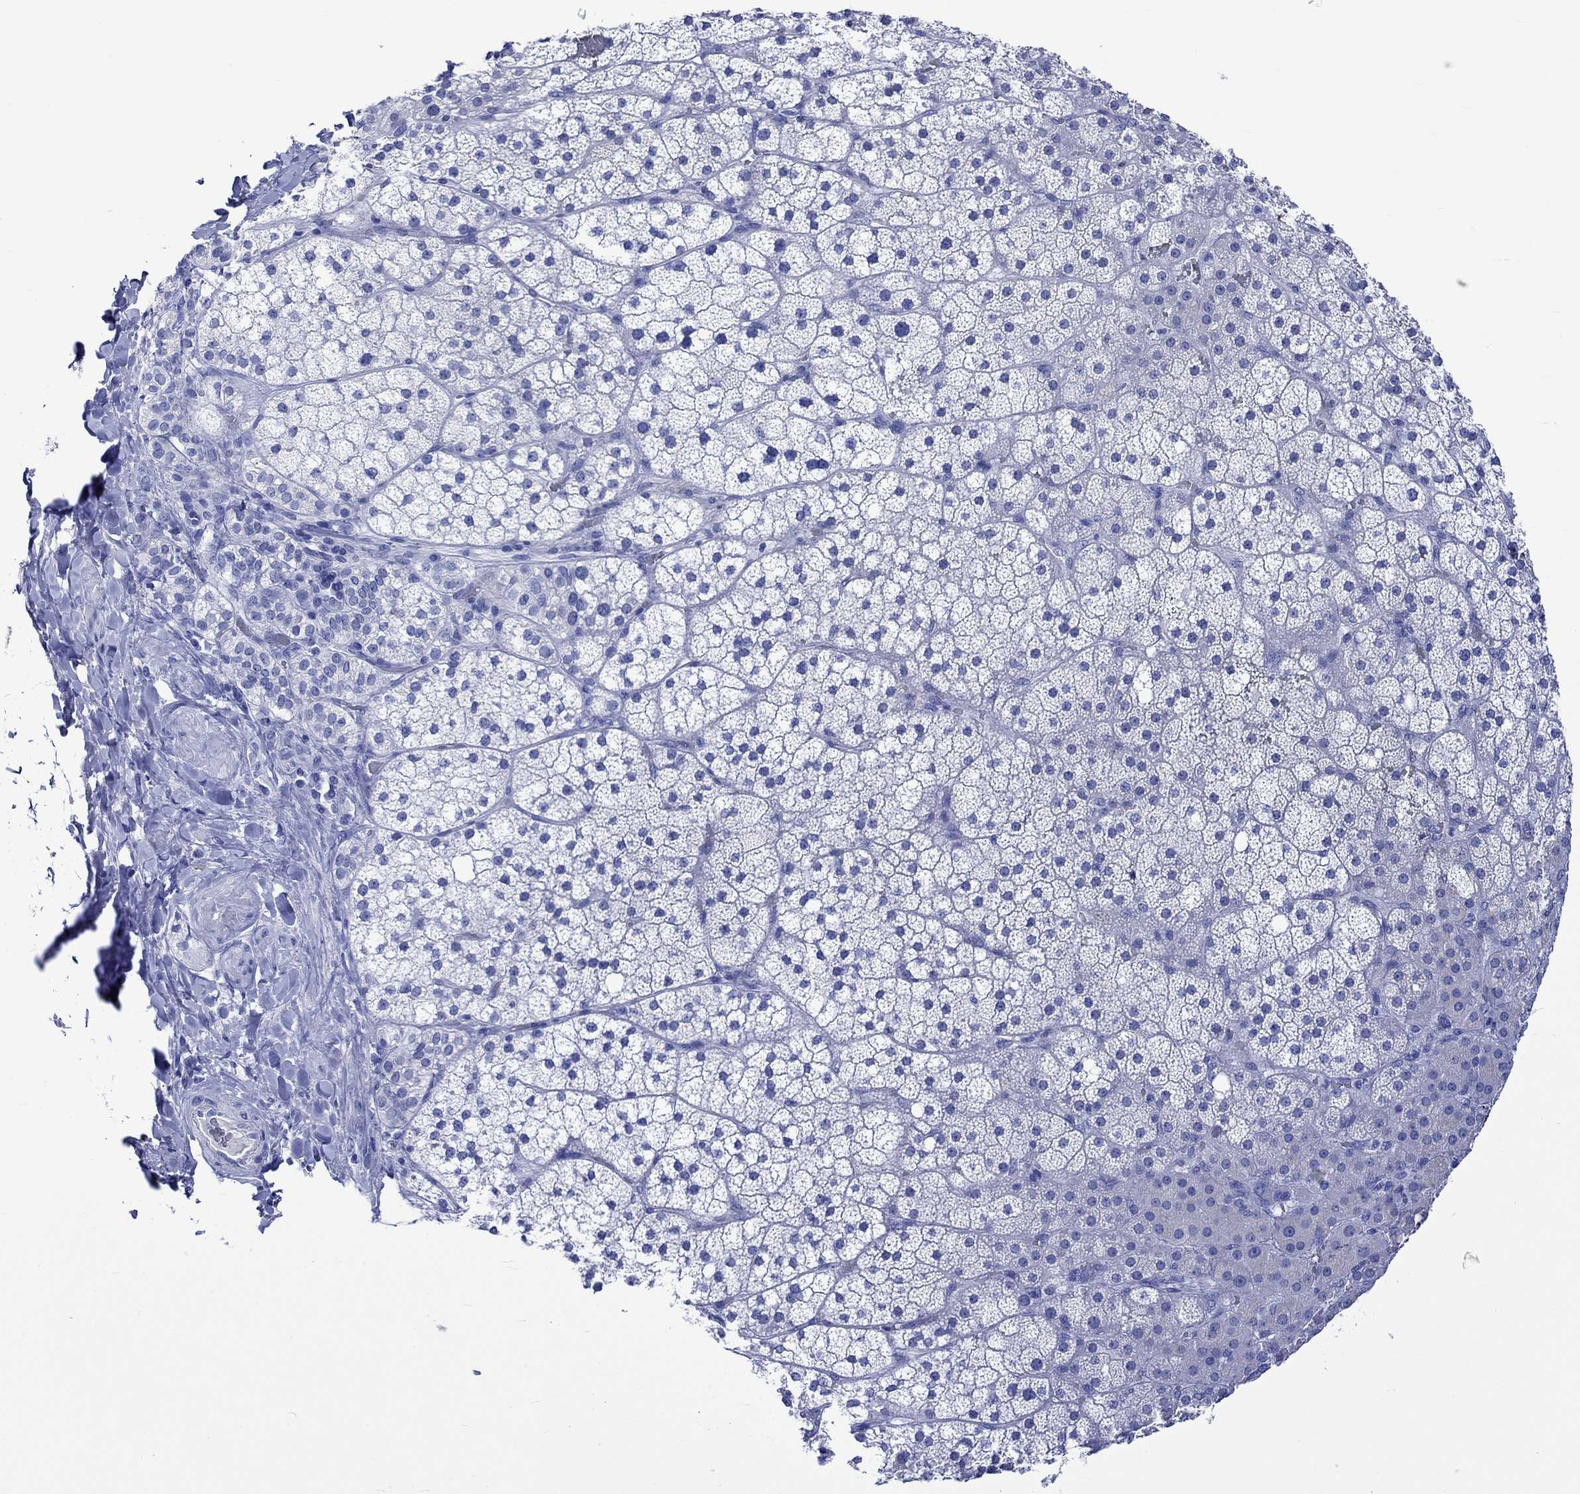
{"staining": {"intensity": "negative", "quantity": "none", "location": "none"}, "tissue": "adrenal gland", "cell_type": "Glandular cells", "image_type": "normal", "snomed": [{"axis": "morphology", "description": "Normal tissue, NOS"}, {"axis": "topography", "description": "Adrenal gland"}], "caption": "Histopathology image shows no significant protein expression in glandular cells of unremarkable adrenal gland. Brightfield microscopy of IHC stained with DAB (brown) and hematoxylin (blue), captured at high magnification.", "gene": "KLHL33", "patient": {"sex": "male", "age": 53}}